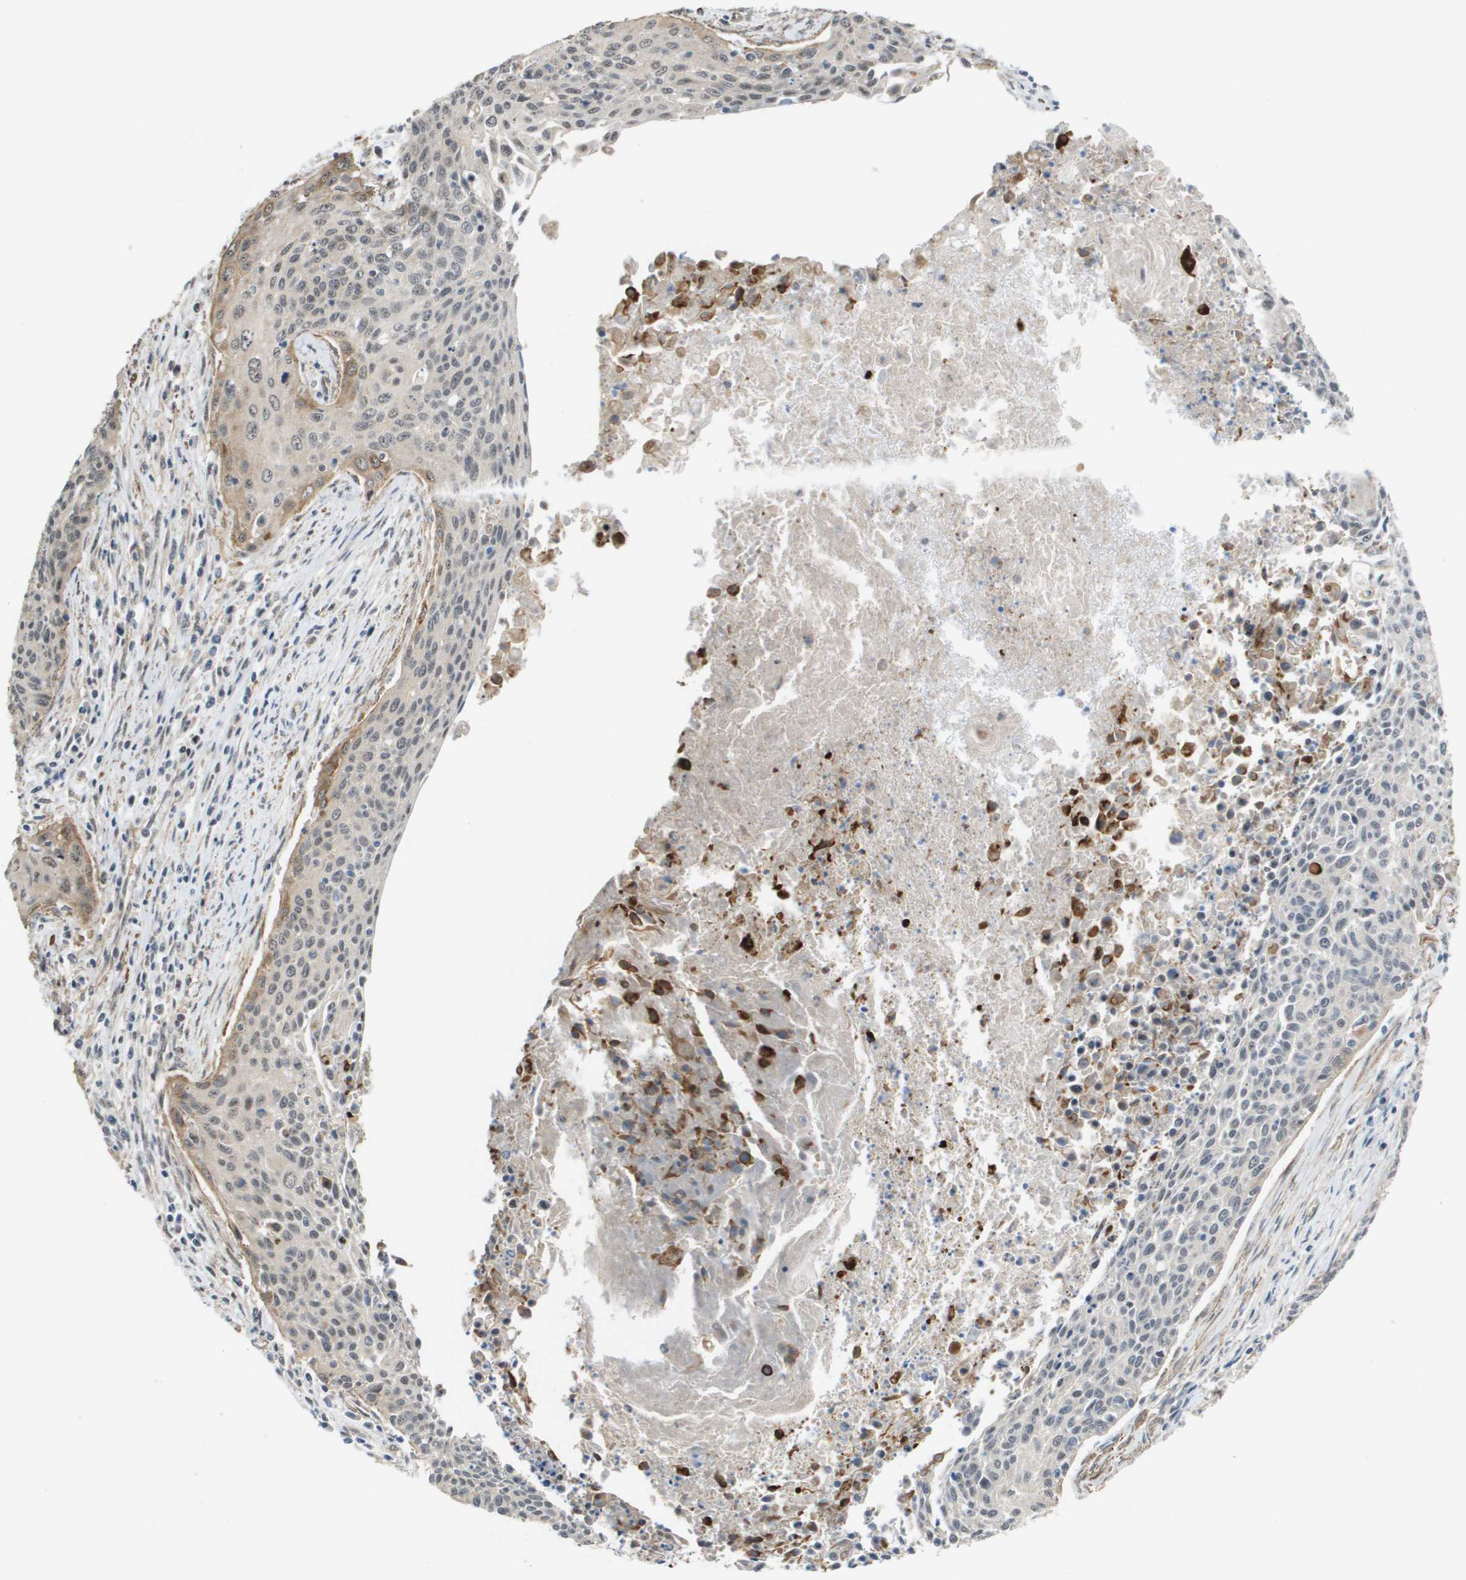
{"staining": {"intensity": "negative", "quantity": "none", "location": "none"}, "tissue": "cervical cancer", "cell_type": "Tumor cells", "image_type": "cancer", "snomed": [{"axis": "morphology", "description": "Squamous cell carcinoma, NOS"}, {"axis": "topography", "description": "Cervix"}], "caption": "Immunohistochemistry of human cervical cancer displays no expression in tumor cells.", "gene": "RNF112", "patient": {"sex": "female", "age": 55}}